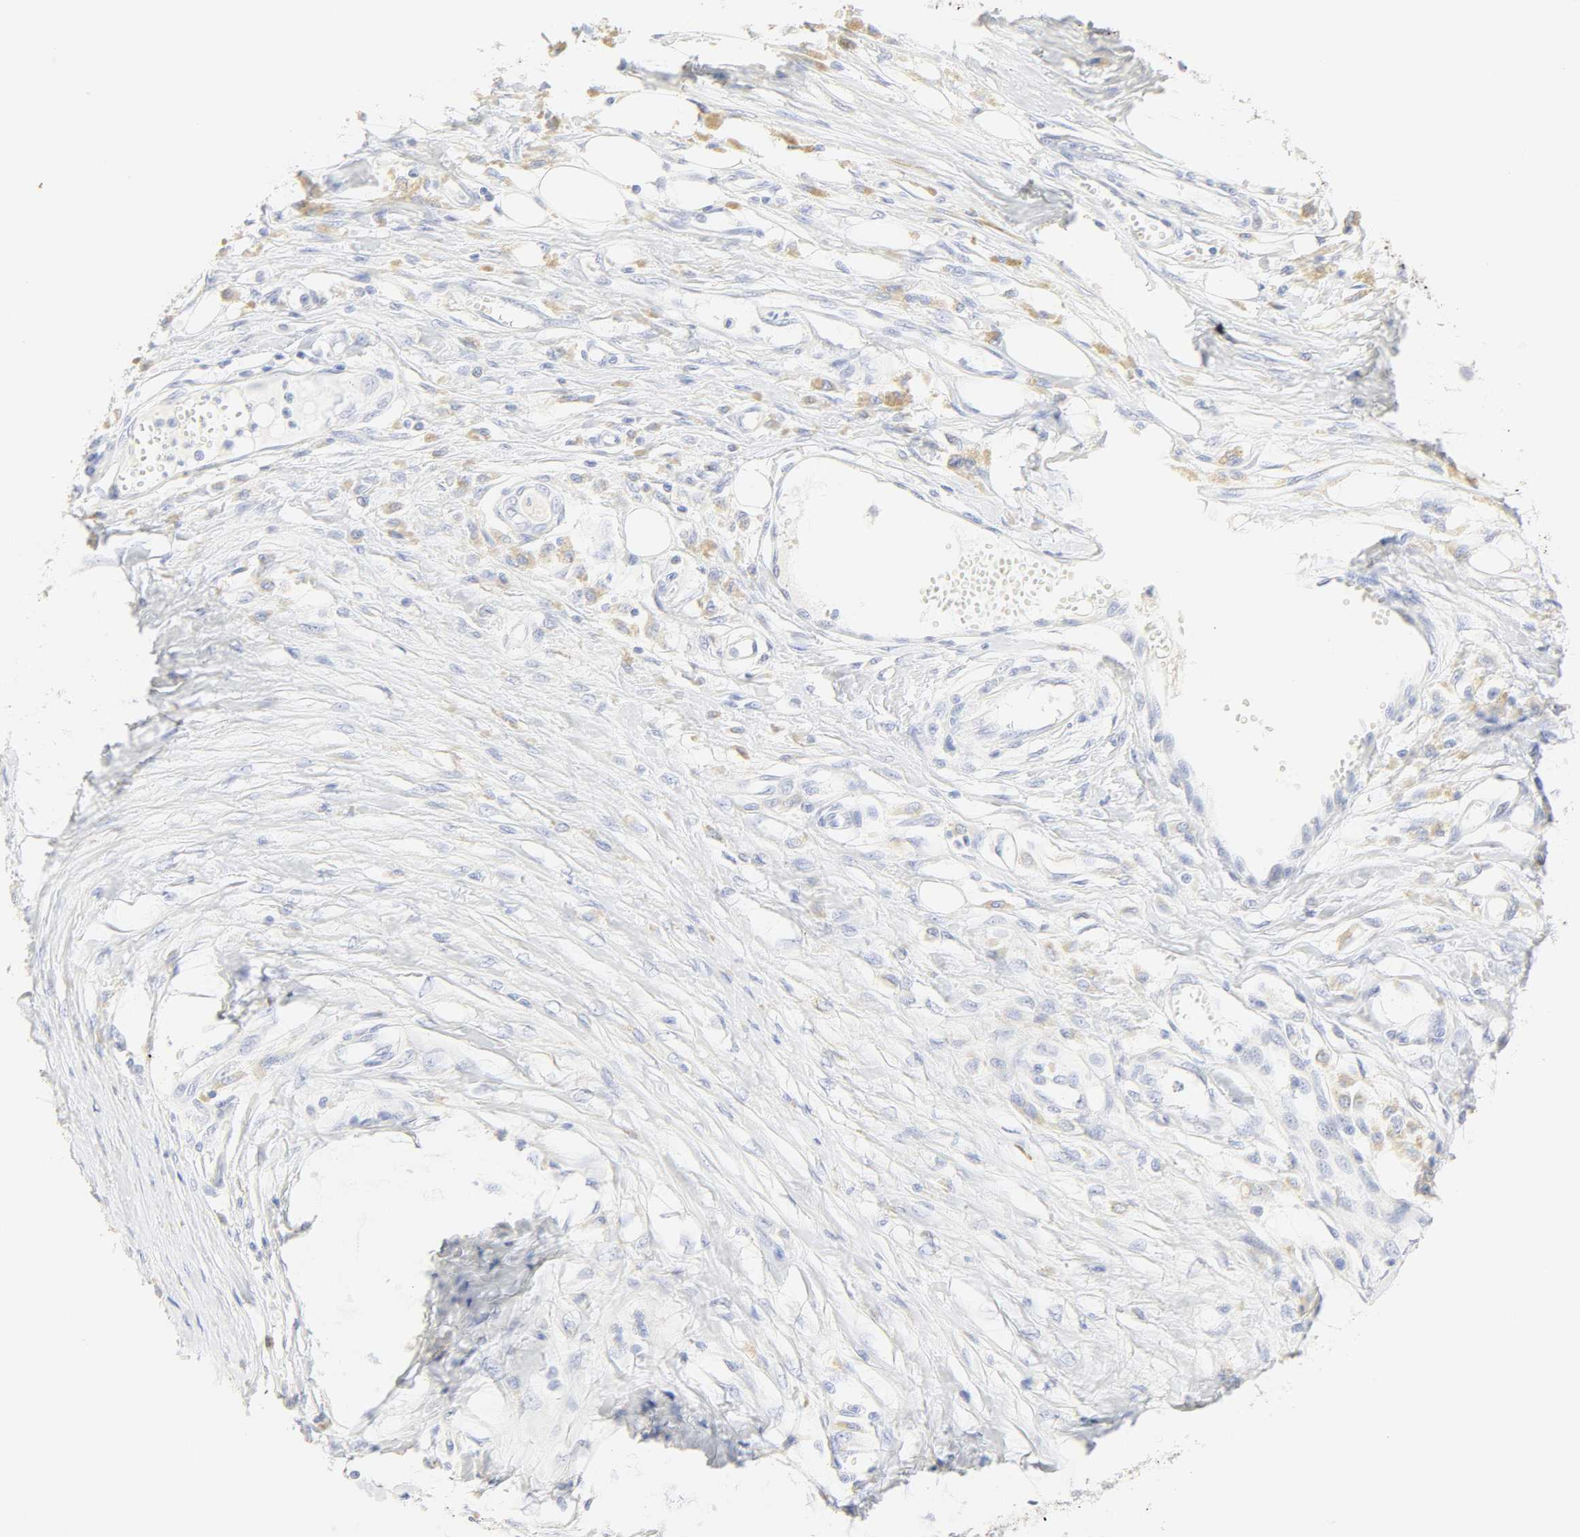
{"staining": {"intensity": "negative", "quantity": "none", "location": "none"}, "tissue": "melanoma", "cell_type": "Tumor cells", "image_type": "cancer", "snomed": [{"axis": "morphology", "description": "Malignant melanoma, Metastatic site"}, {"axis": "topography", "description": "Lymph node"}], "caption": "IHC of melanoma exhibits no staining in tumor cells.", "gene": "SLCO1B3", "patient": {"sex": "male", "age": 59}}